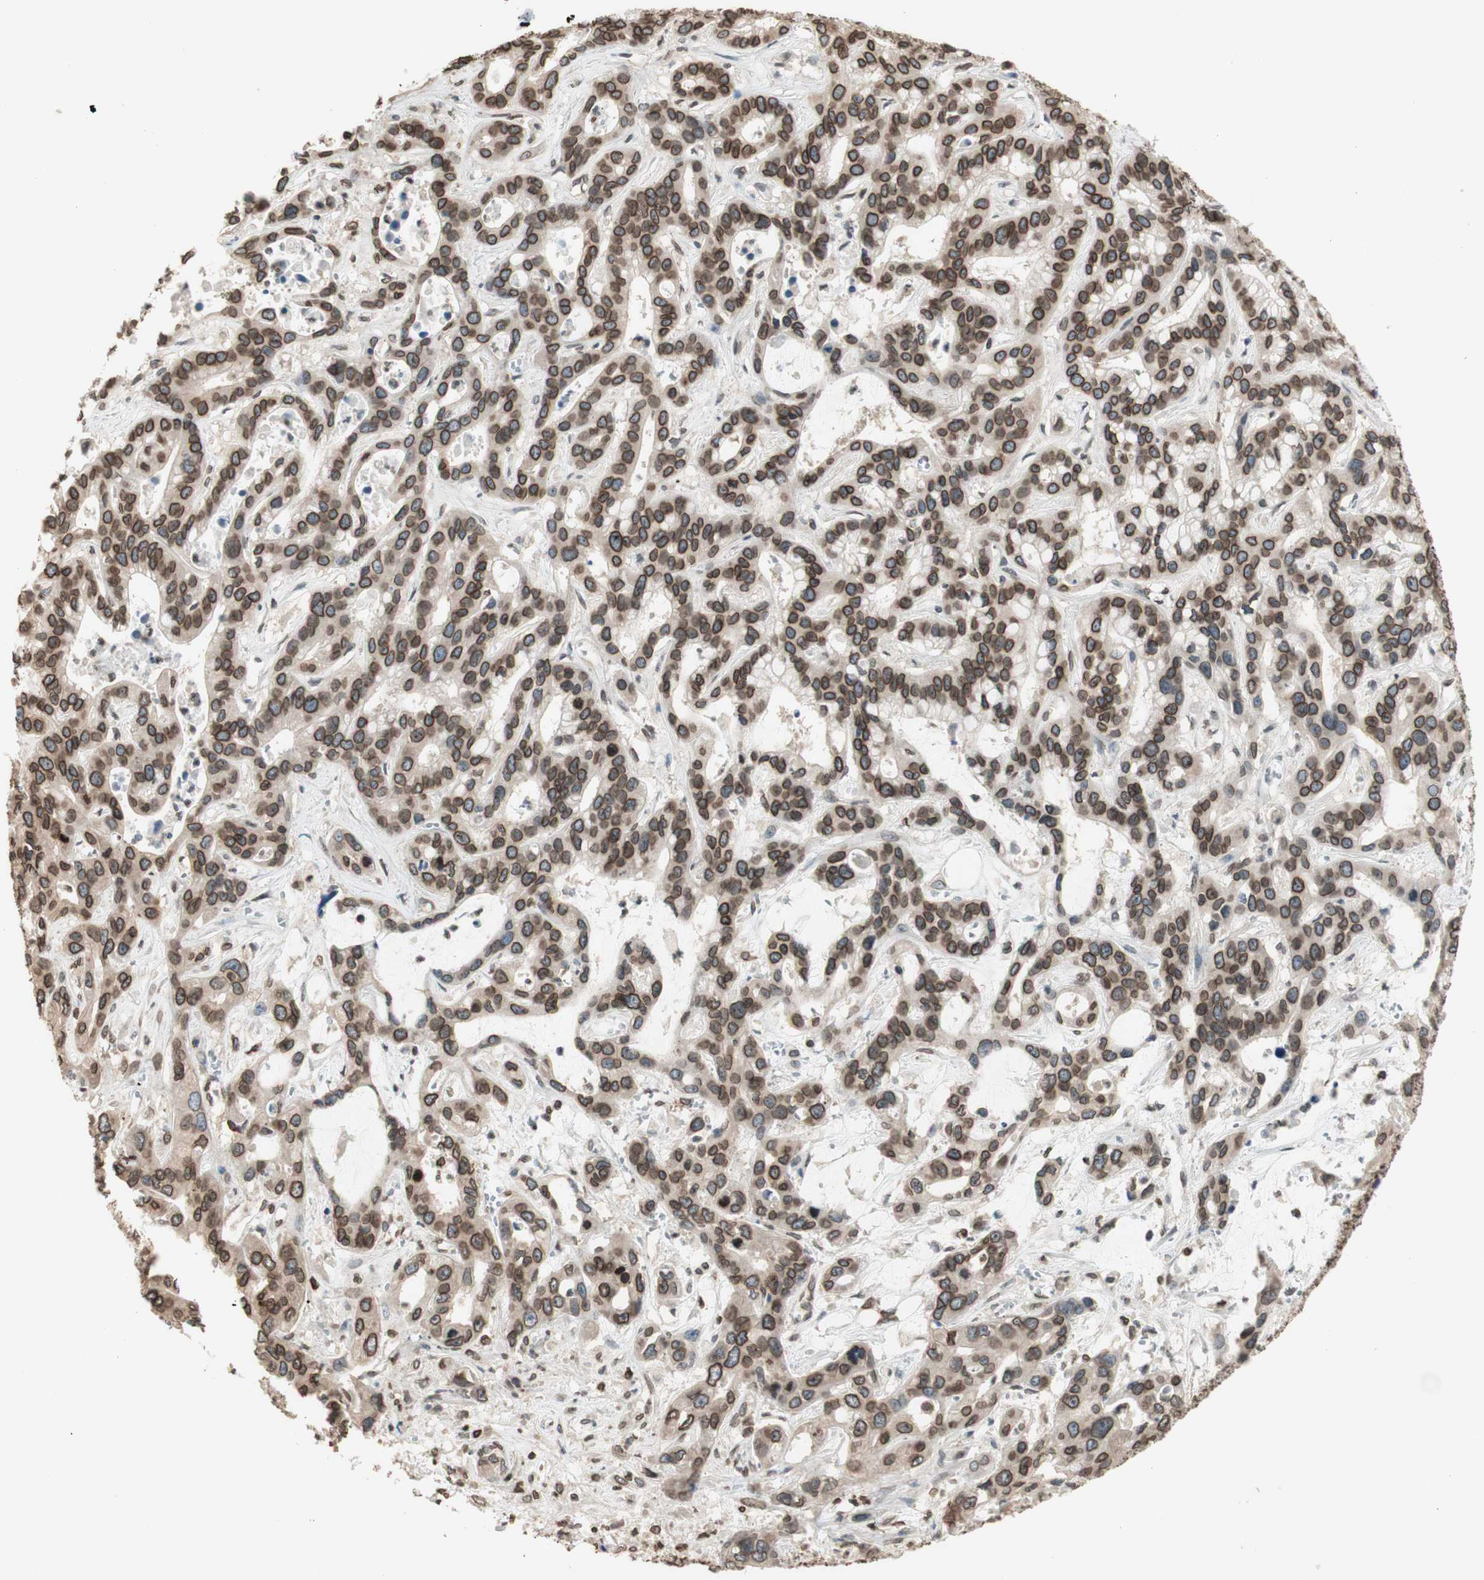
{"staining": {"intensity": "moderate", "quantity": ">75%", "location": "cytoplasmic/membranous,nuclear"}, "tissue": "liver cancer", "cell_type": "Tumor cells", "image_type": "cancer", "snomed": [{"axis": "morphology", "description": "Cholangiocarcinoma"}, {"axis": "topography", "description": "Liver"}], "caption": "Immunohistochemistry image of neoplastic tissue: liver cholangiocarcinoma stained using immunohistochemistry (IHC) reveals medium levels of moderate protein expression localized specifically in the cytoplasmic/membranous and nuclear of tumor cells, appearing as a cytoplasmic/membranous and nuclear brown color.", "gene": "TMPO", "patient": {"sex": "female", "age": 65}}